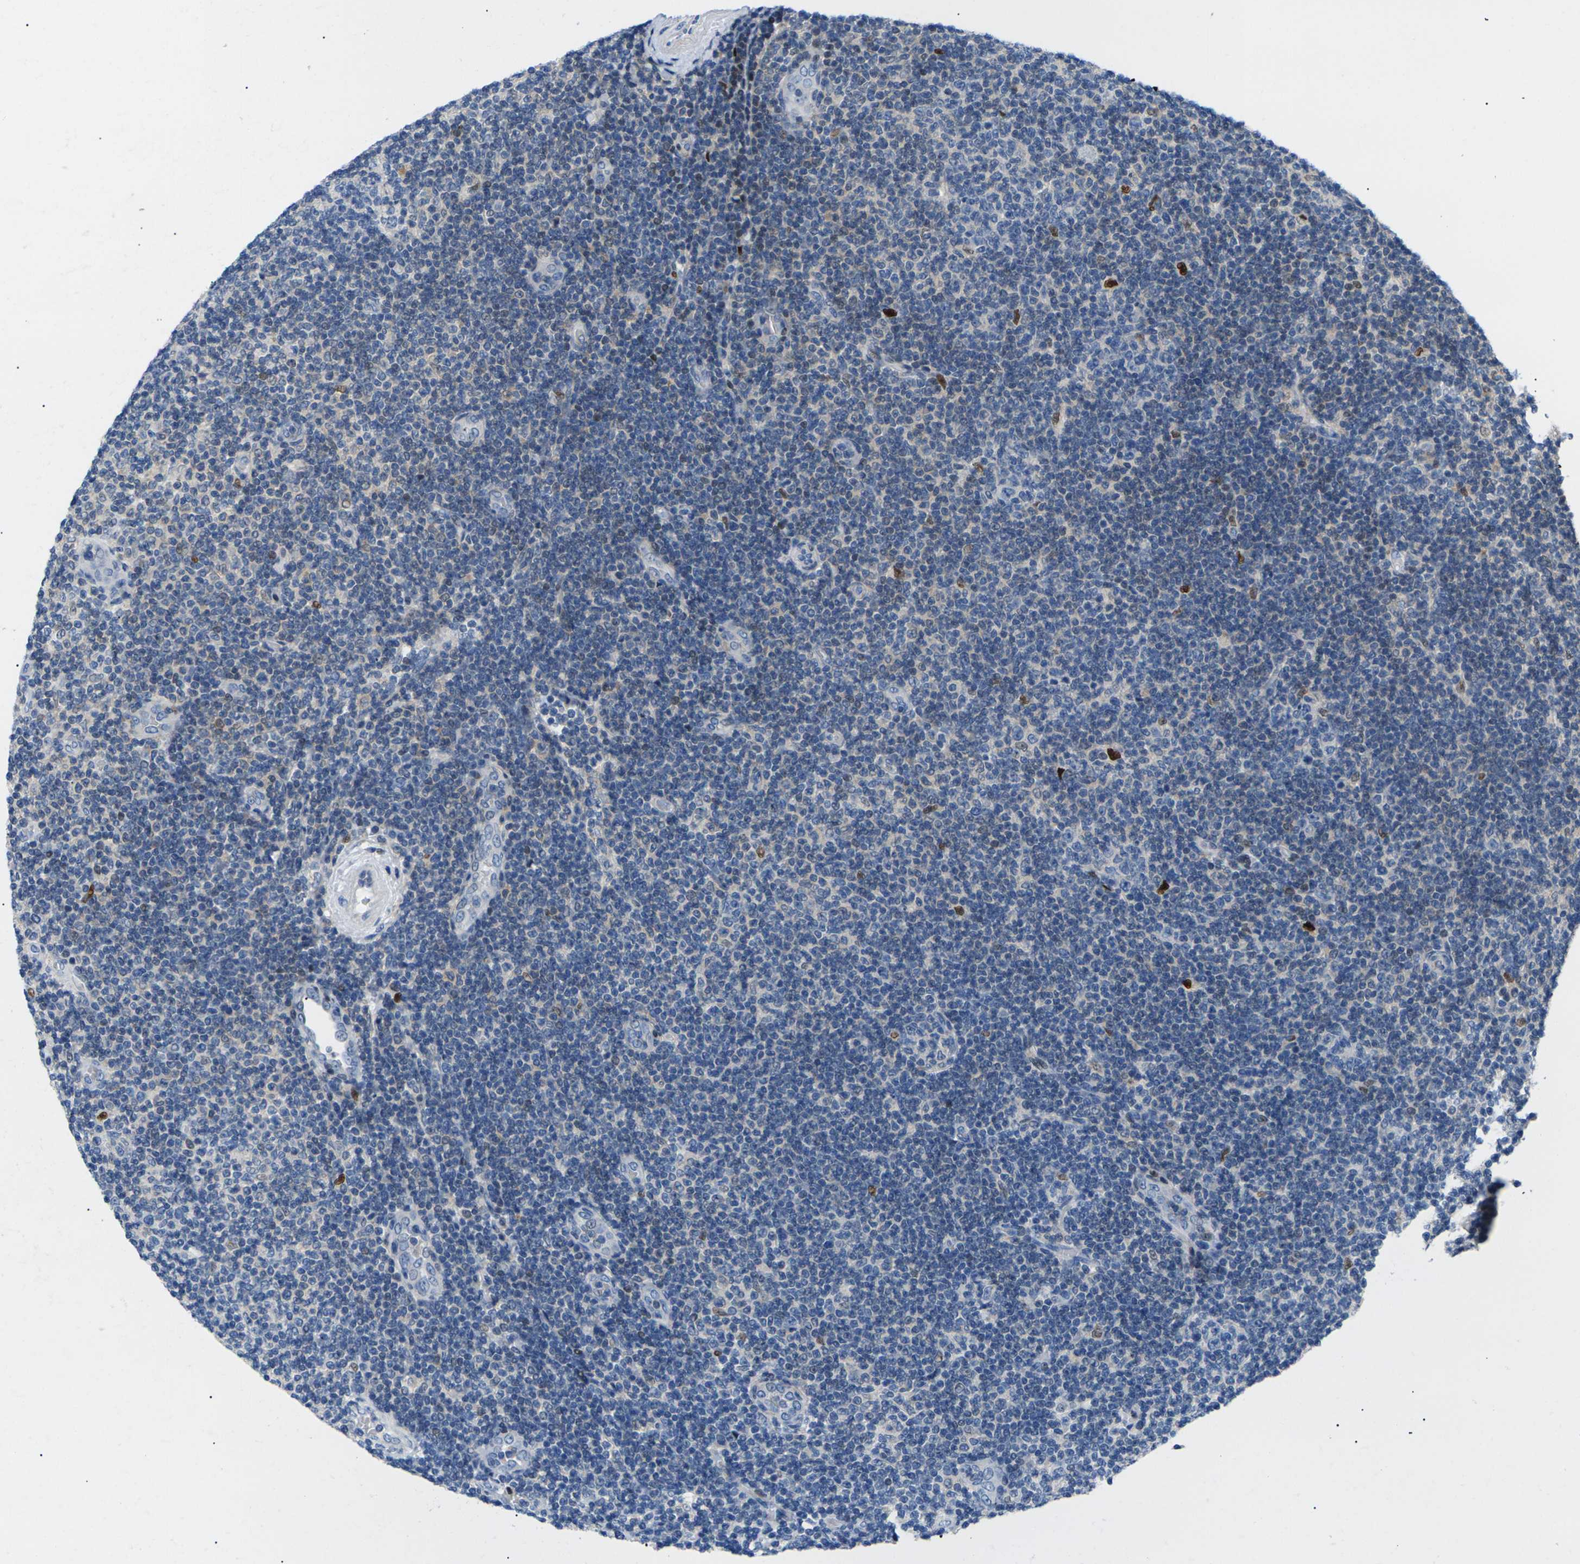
{"staining": {"intensity": "moderate", "quantity": "<25%", "location": "cytoplasmic/membranous,nuclear"}, "tissue": "lymphoma", "cell_type": "Tumor cells", "image_type": "cancer", "snomed": [{"axis": "morphology", "description": "Malignant lymphoma, non-Hodgkin's type, Low grade"}, {"axis": "topography", "description": "Lymph node"}], "caption": "DAB (3,3'-diaminobenzidine) immunohistochemical staining of lymphoma demonstrates moderate cytoplasmic/membranous and nuclear protein expression in about <25% of tumor cells.", "gene": "RPS6KA3", "patient": {"sex": "male", "age": 83}}